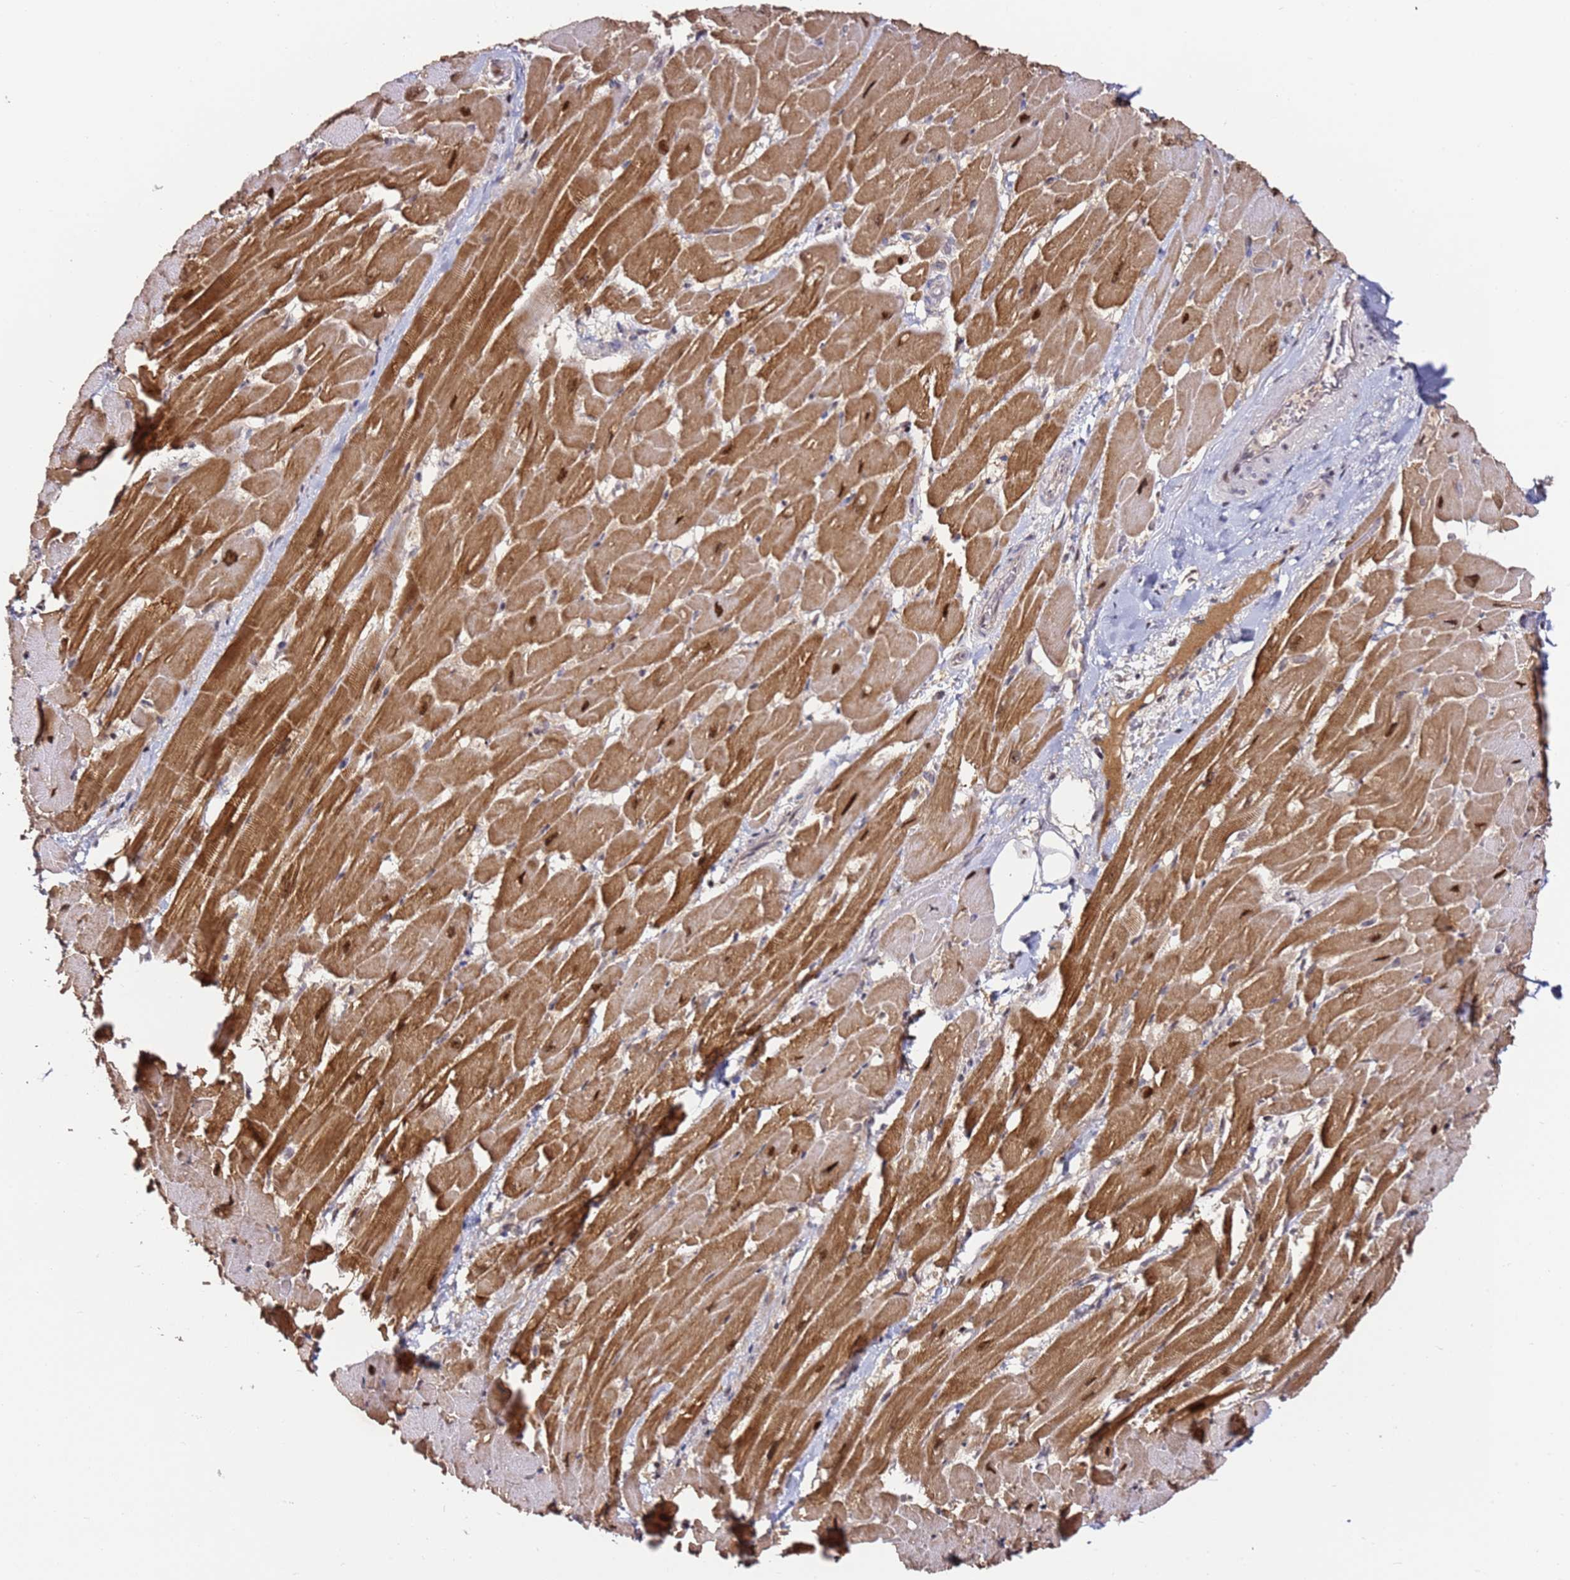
{"staining": {"intensity": "moderate", "quantity": ">75%", "location": "cytoplasmic/membranous,nuclear"}, "tissue": "heart muscle", "cell_type": "Cardiomyocytes", "image_type": "normal", "snomed": [{"axis": "morphology", "description": "Normal tissue, NOS"}, {"axis": "topography", "description": "Heart"}], "caption": "Immunohistochemistry (IHC) (DAB (3,3'-diaminobenzidine)) staining of benign heart muscle reveals moderate cytoplasmic/membranous,nuclear protein positivity in about >75% of cardiomyocytes.", "gene": "FCF1", "patient": {"sex": "male", "age": 37}}